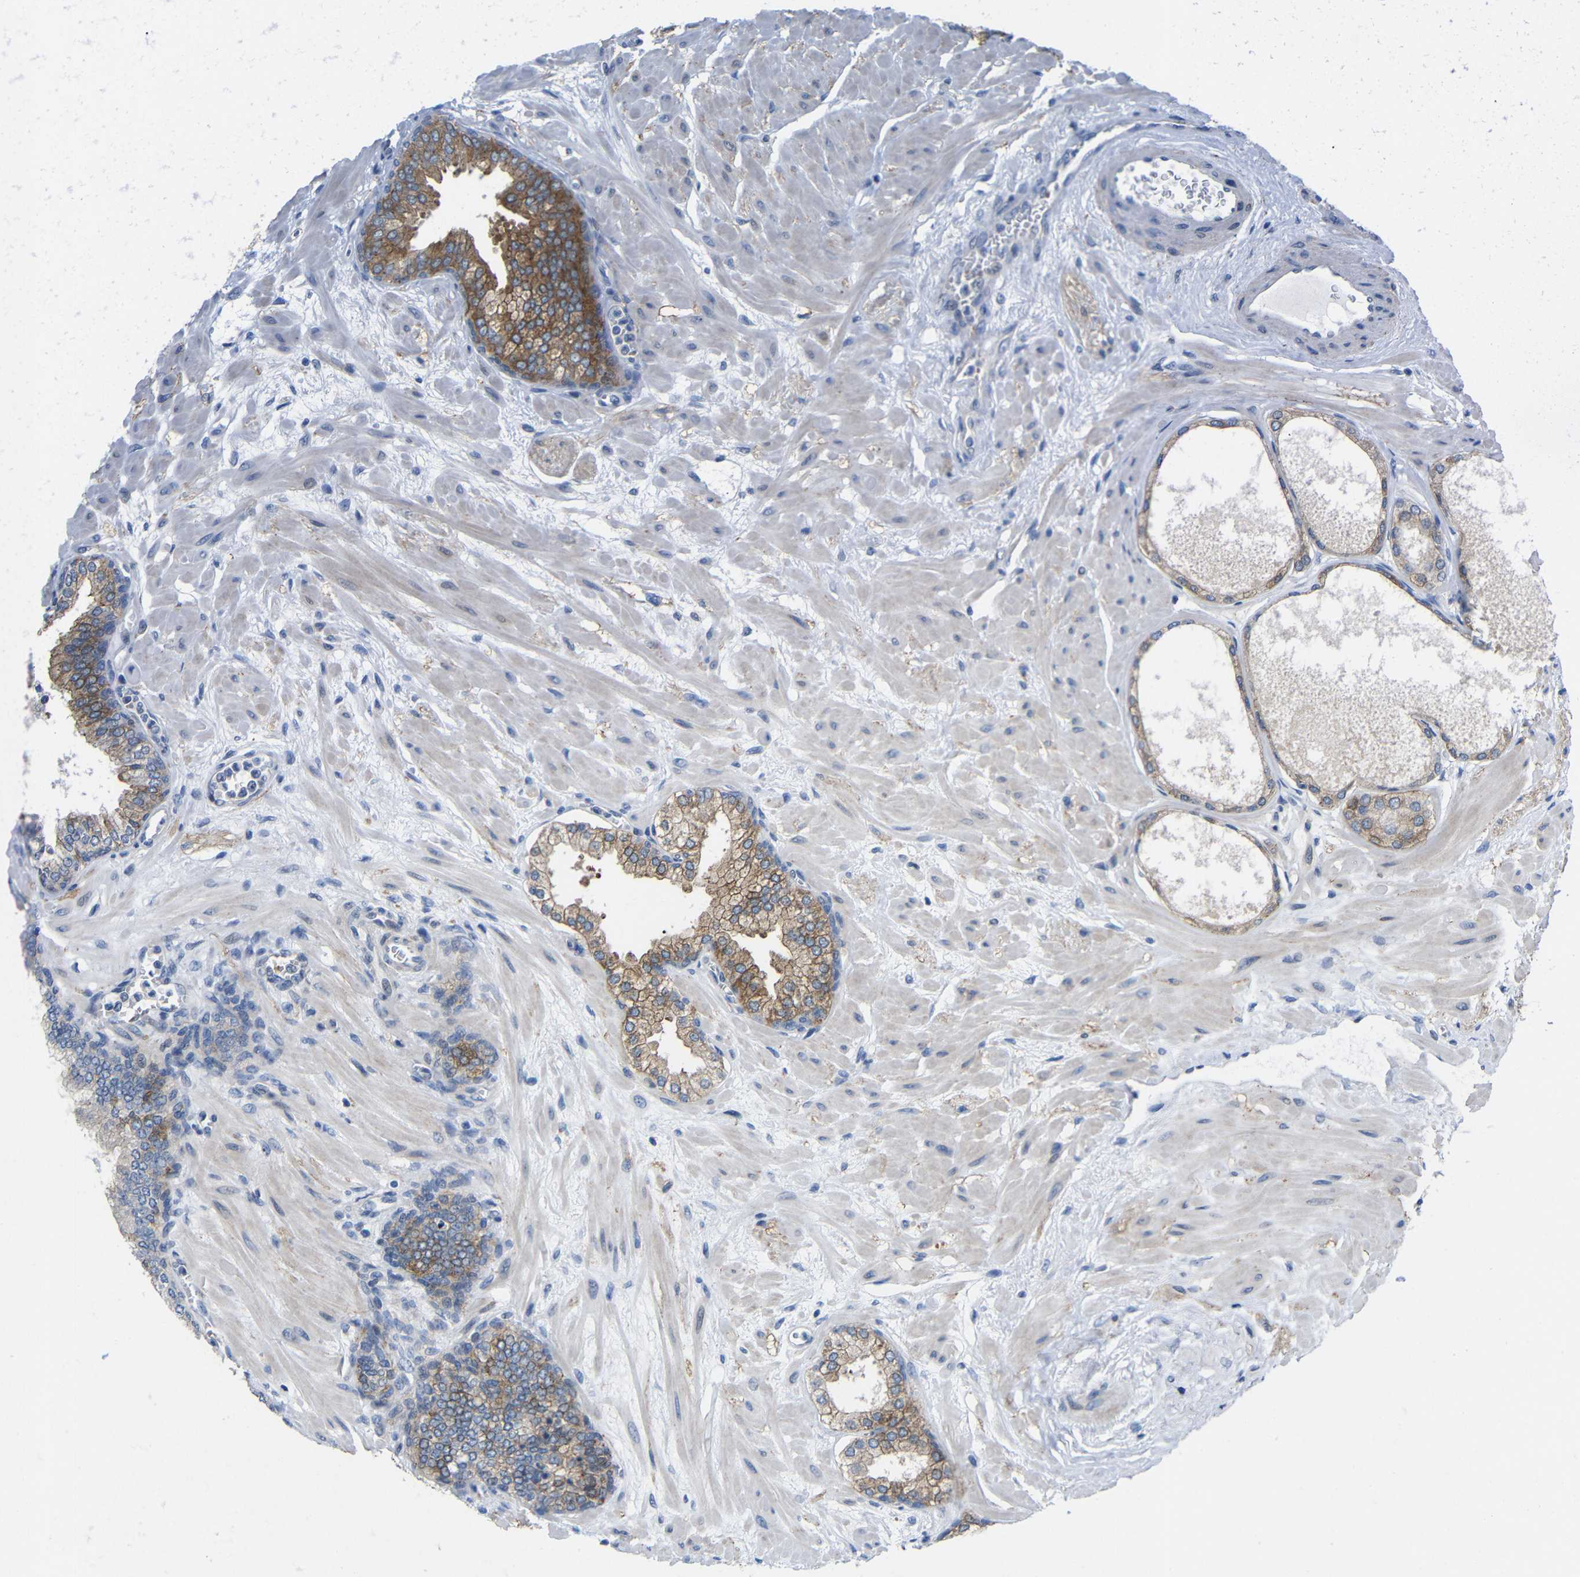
{"staining": {"intensity": "moderate", "quantity": ">75%", "location": "cytoplasmic/membranous"}, "tissue": "prostate", "cell_type": "Glandular cells", "image_type": "normal", "snomed": [{"axis": "morphology", "description": "Normal tissue, NOS"}, {"axis": "morphology", "description": "Urothelial carcinoma, Low grade"}, {"axis": "topography", "description": "Urinary bladder"}, {"axis": "topography", "description": "Prostate"}], "caption": "Protein analysis of unremarkable prostate shows moderate cytoplasmic/membranous positivity in approximately >75% of glandular cells. The staining was performed using DAB (3,3'-diaminobenzidine) to visualize the protein expression in brown, while the nuclei were stained in blue with hematoxylin (Magnification: 20x).", "gene": "CMTM1", "patient": {"sex": "male", "age": 60}}